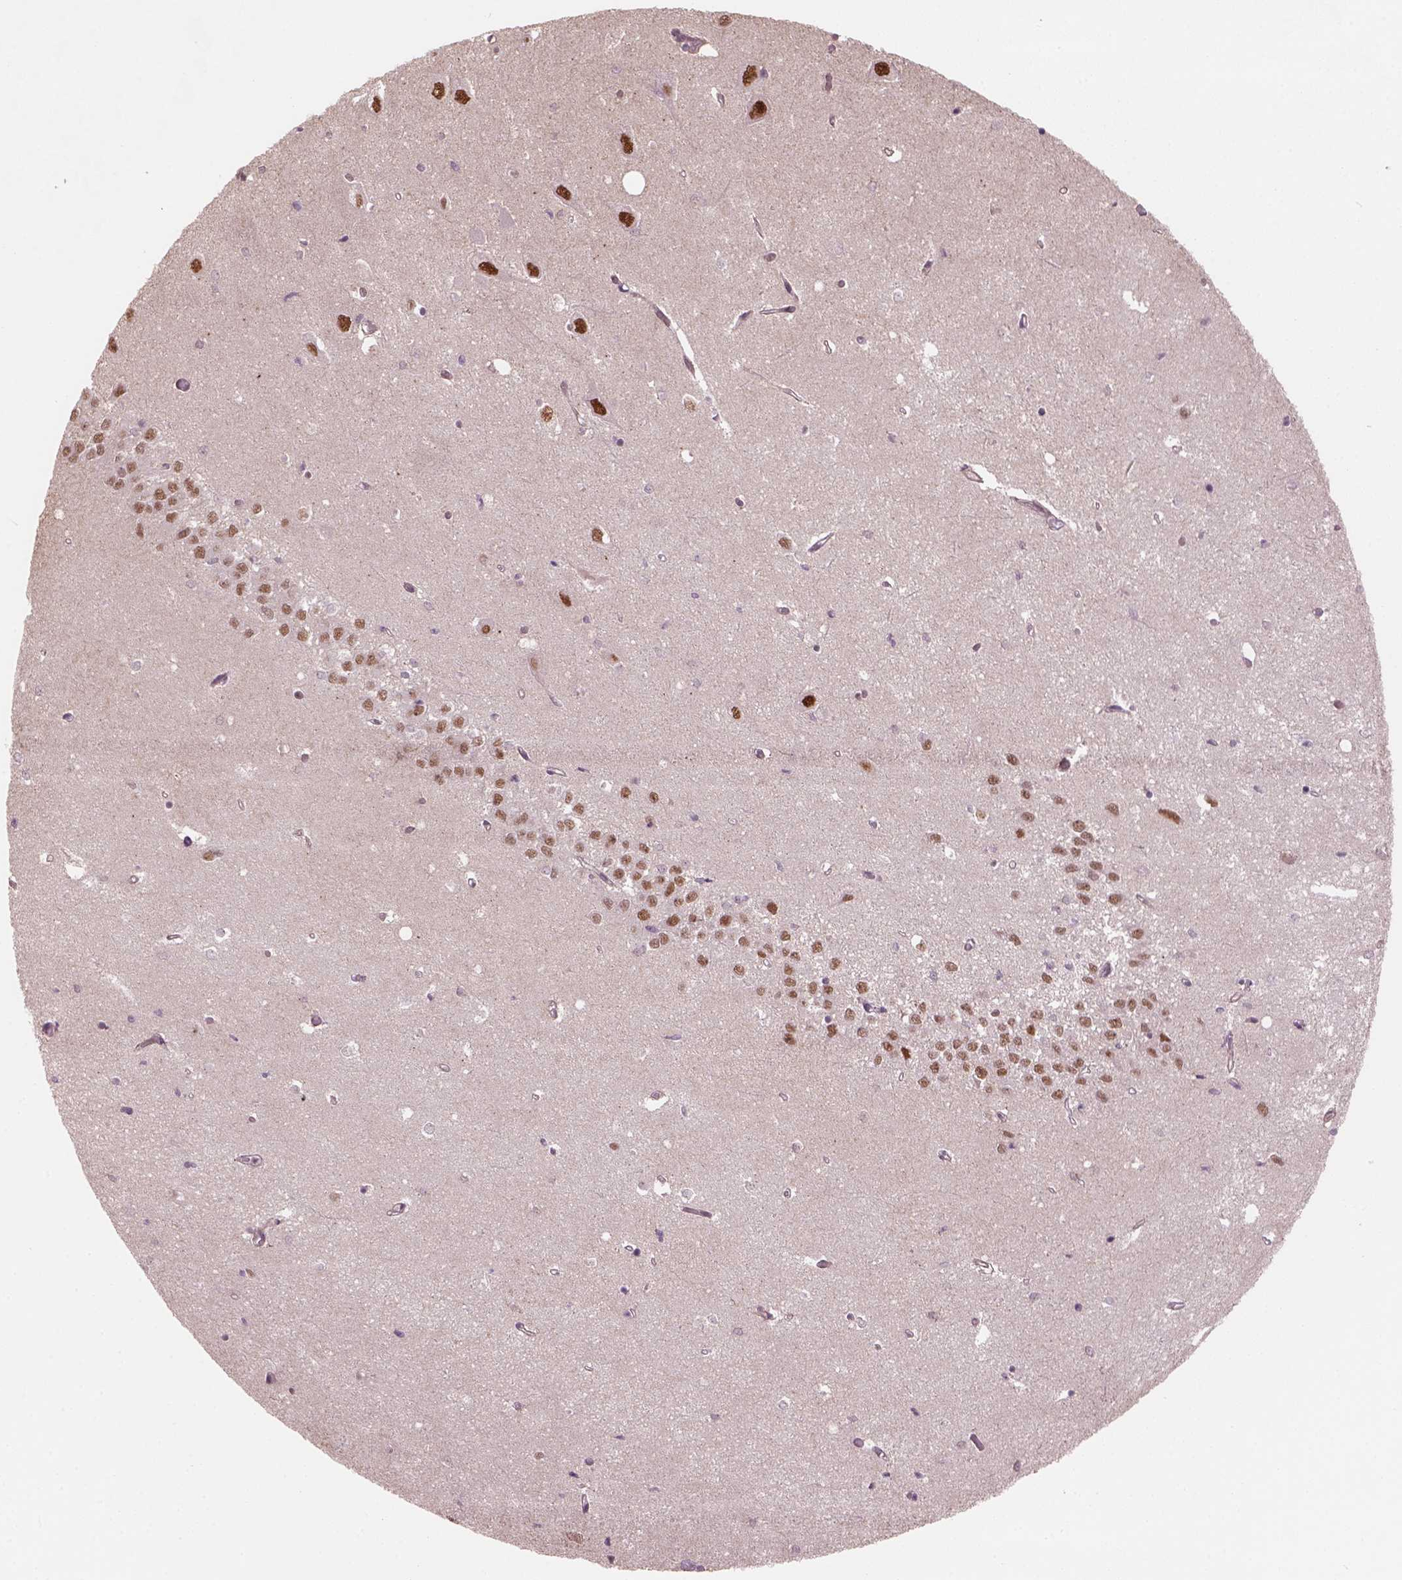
{"staining": {"intensity": "weak", "quantity": "25%-75%", "location": "nuclear"}, "tissue": "hippocampus", "cell_type": "Glial cells", "image_type": "normal", "snomed": [{"axis": "morphology", "description": "Normal tissue, NOS"}, {"axis": "topography", "description": "Hippocampus"}], "caption": "The histopathology image displays staining of unremarkable hippocampus, revealing weak nuclear protein staining (brown color) within glial cells. (DAB (3,3'-diaminobenzidine) IHC with brightfield microscopy, high magnification).", "gene": "PSMD11", "patient": {"sex": "female", "age": 64}}